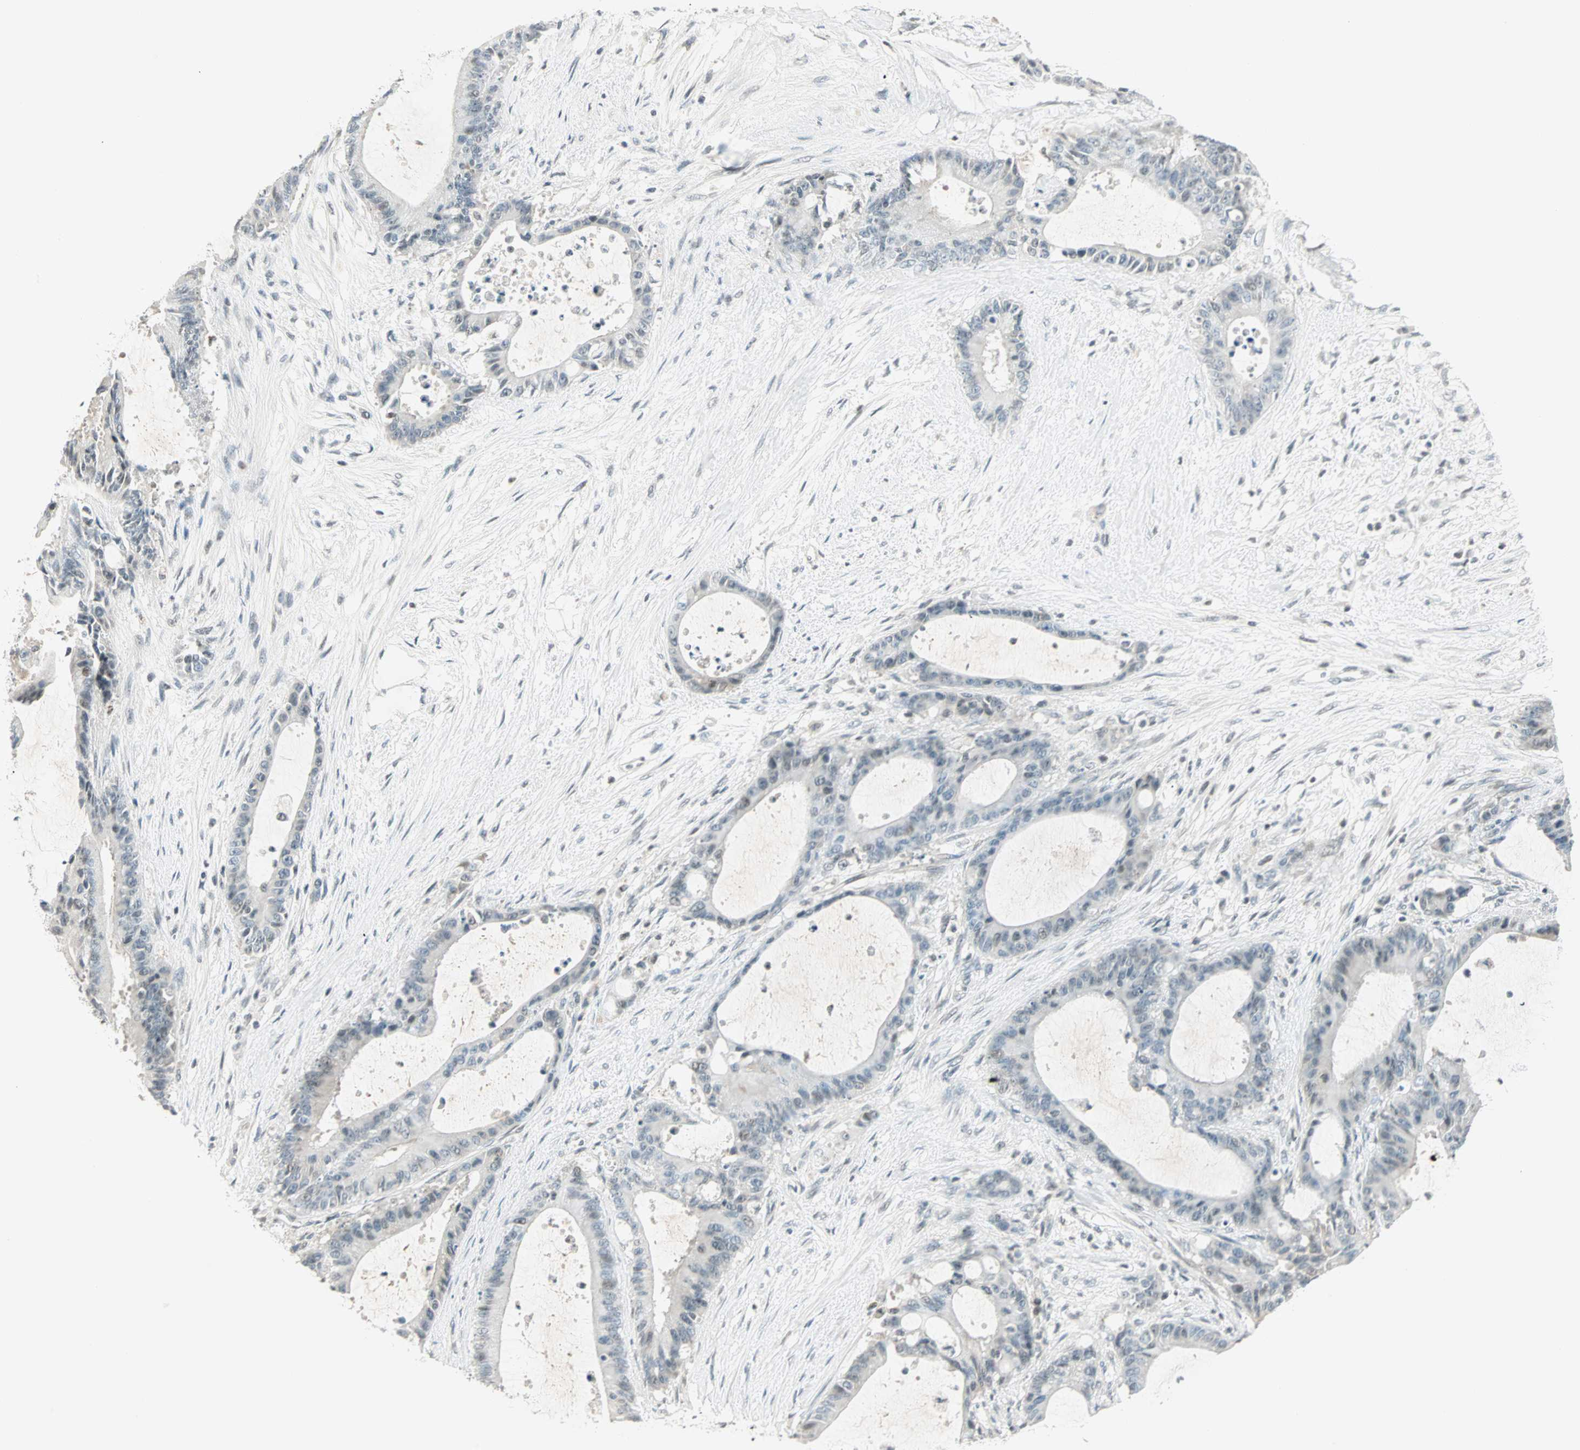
{"staining": {"intensity": "weak", "quantity": "<25%", "location": "nuclear"}, "tissue": "liver cancer", "cell_type": "Tumor cells", "image_type": "cancer", "snomed": [{"axis": "morphology", "description": "Cholangiocarcinoma"}, {"axis": "topography", "description": "Liver"}], "caption": "This is an immunohistochemistry (IHC) image of human liver cholangiocarcinoma. There is no expression in tumor cells.", "gene": "SMAD3", "patient": {"sex": "female", "age": 73}}